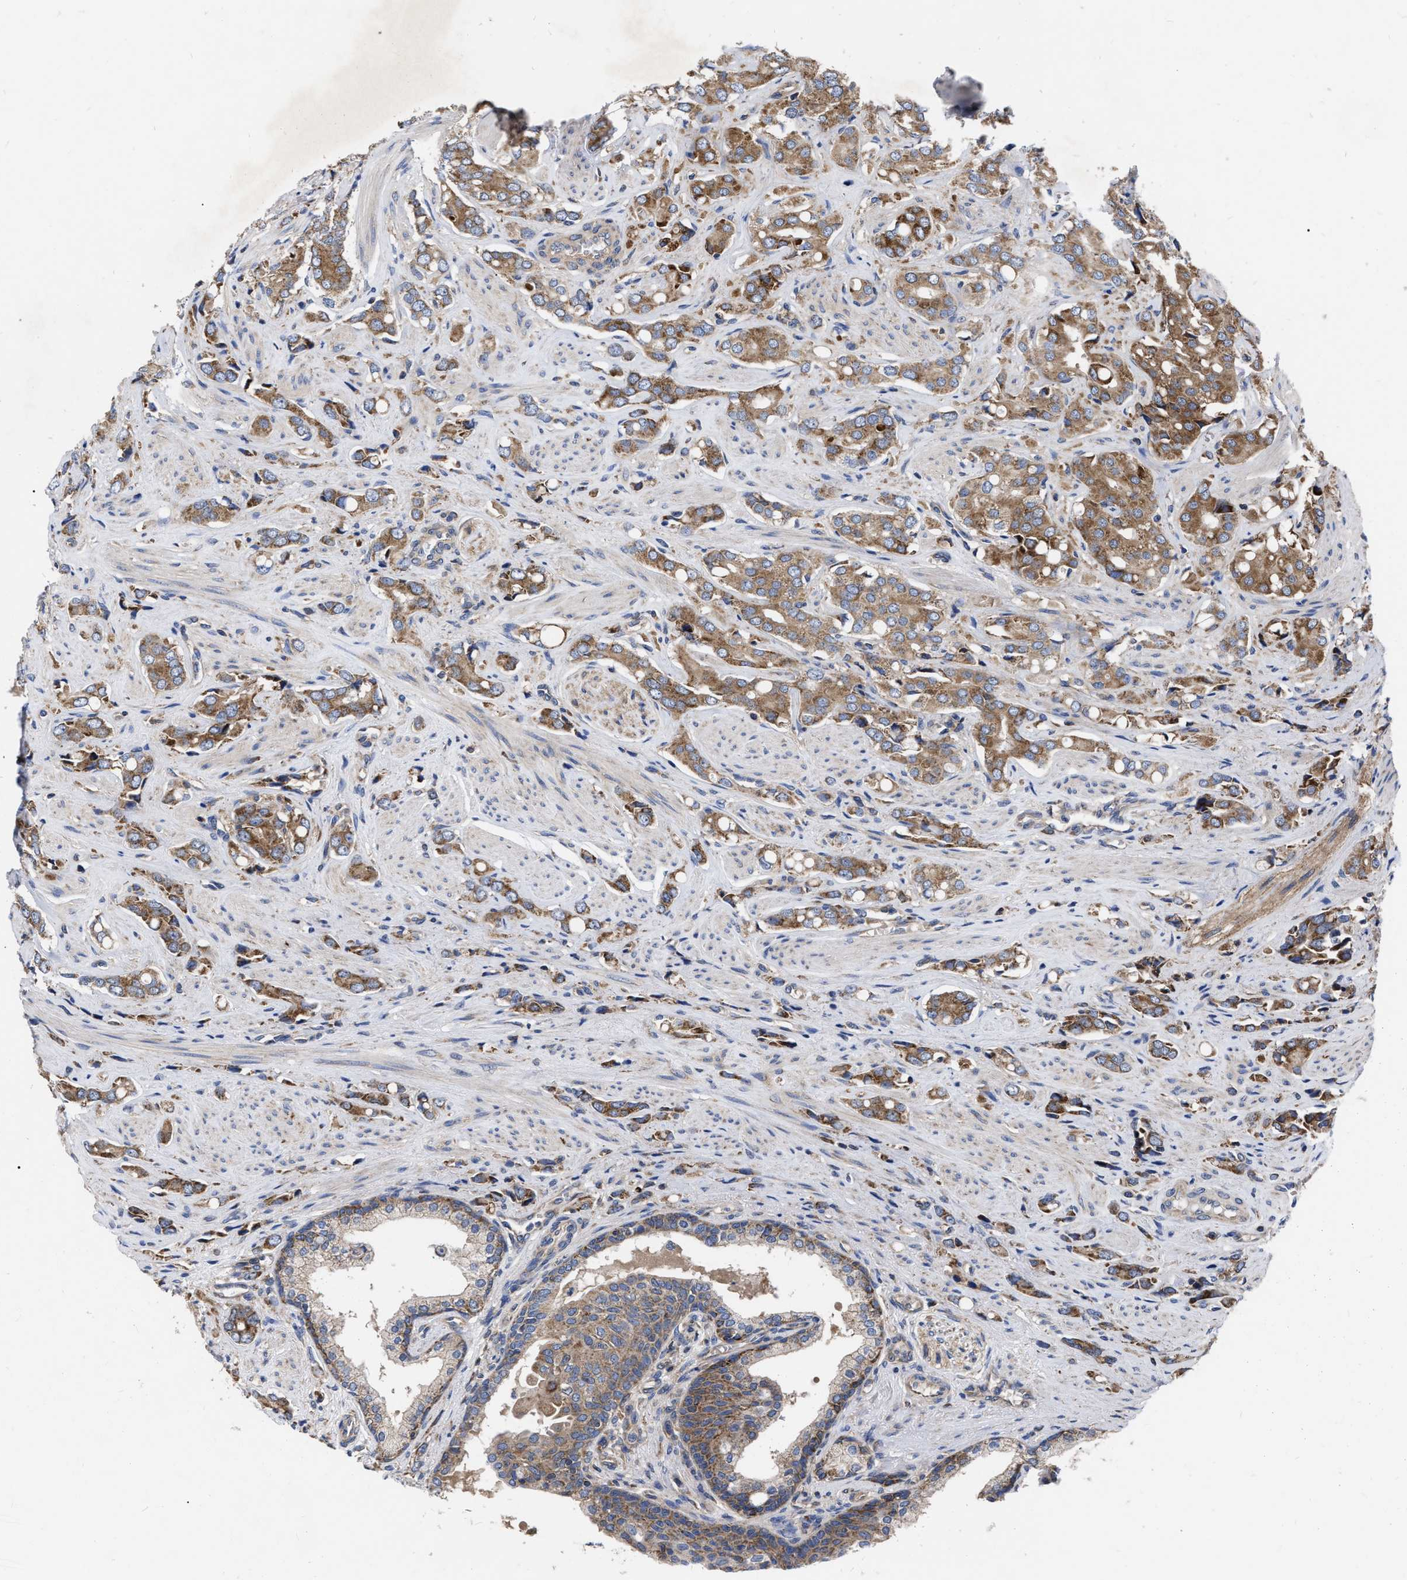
{"staining": {"intensity": "moderate", "quantity": ">75%", "location": "cytoplasmic/membranous"}, "tissue": "prostate cancer", "cell_type": "Tumor cells", "image_type": "cancer", "snomed": [{"axis": "morphology", "description": "Adenocarcinoma, High grade"}, {"axis": "topography", "description": "Prostate"}], "caption": "Prostate cancer stained with a brown dye shows moderate cytoplasmic/membranous positive expression in about >75% of tumor cells.", "gene": "CDKN2C", "patient": {"sex": "male", "age": 52}}